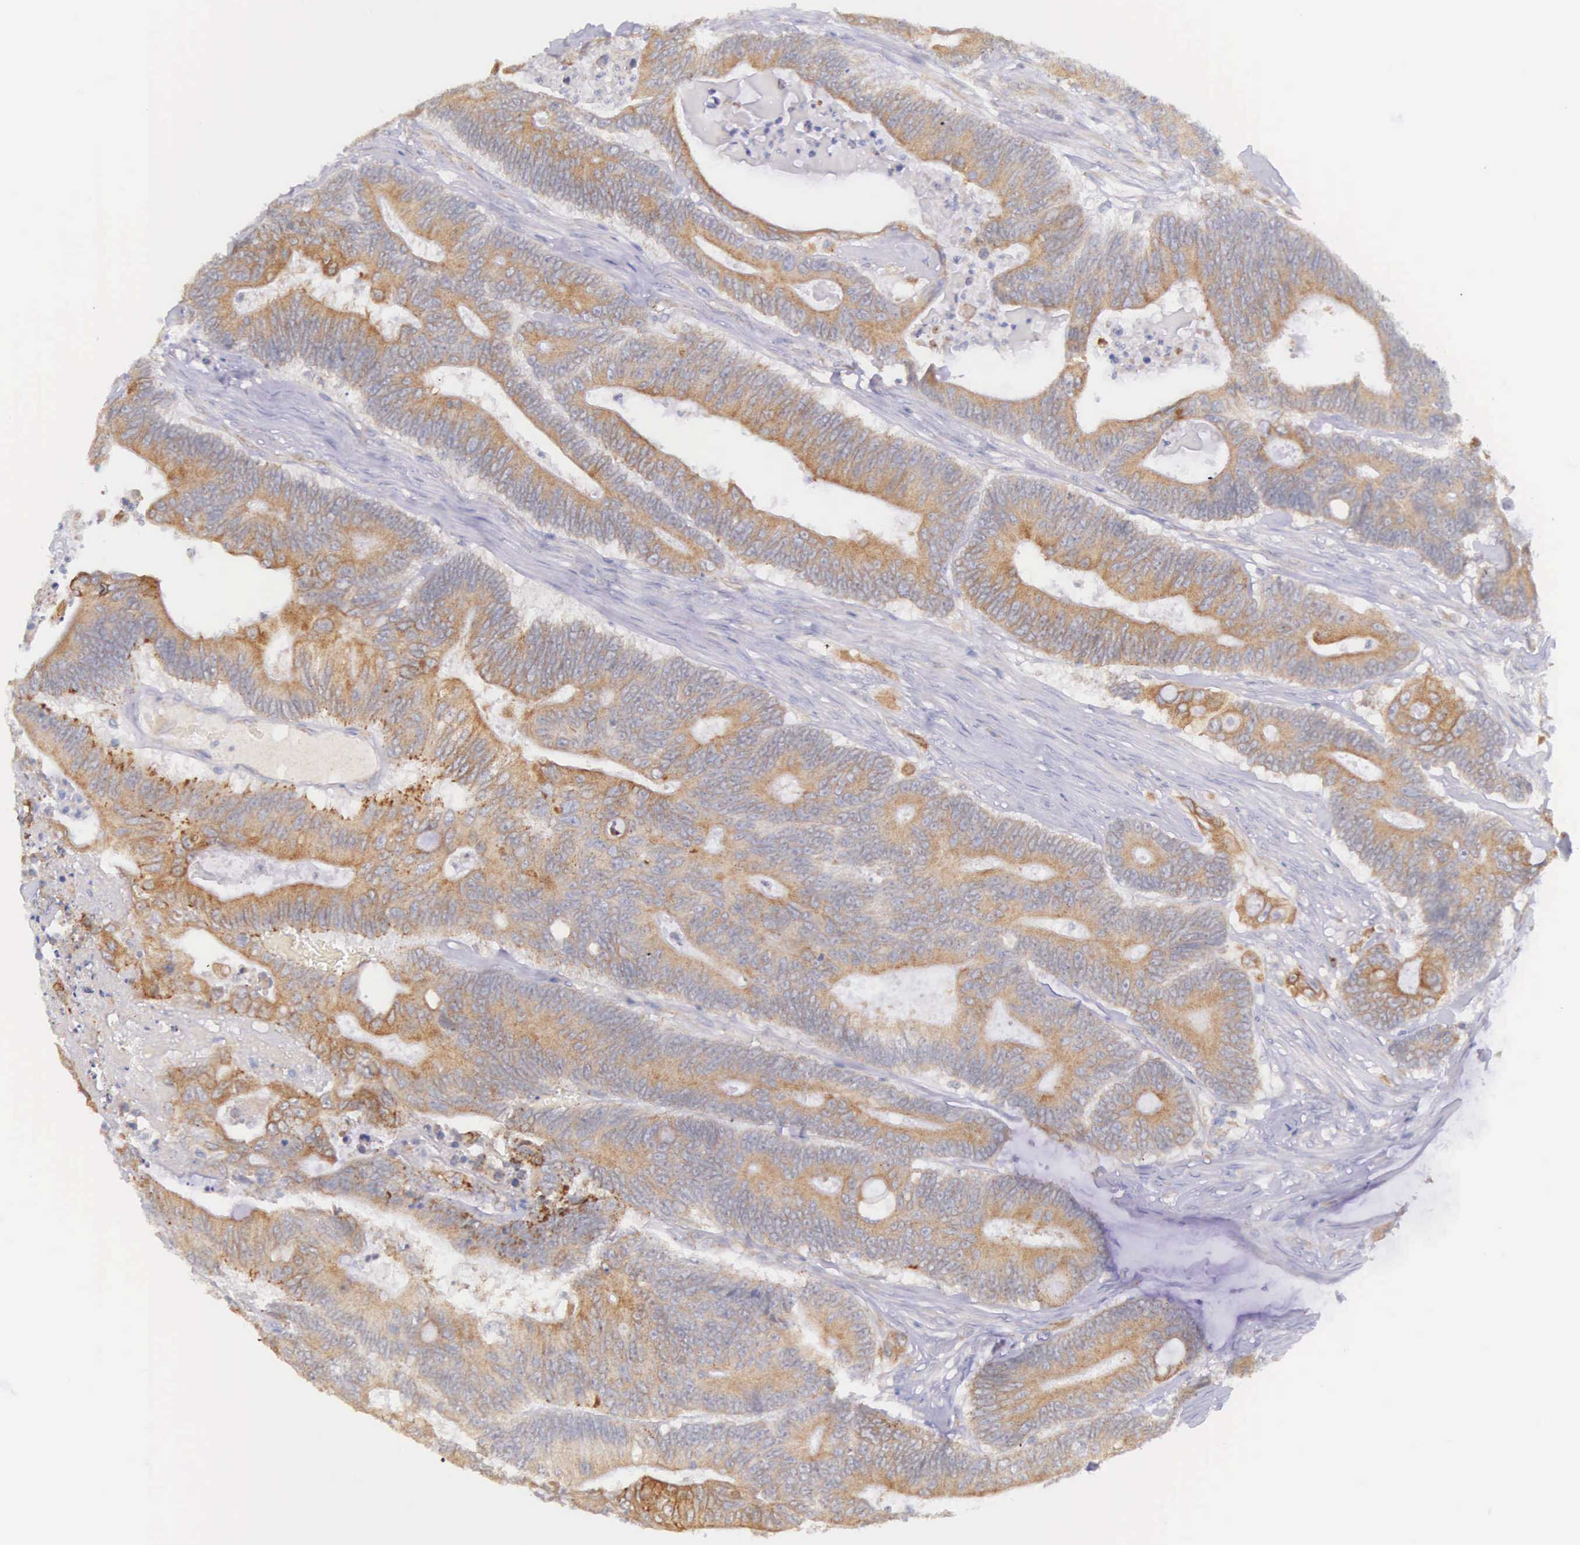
{"staining": {"intensity": "moderate", "quantity": ">75%", "location": "cytoplasmic/membranous"}, "tissue": "colorectal cancer", "cell_type": "Tumor cells", "image_type": "cancer", "snomed": [{"axis": "morphology", "description": "Adenocarcinoma, NOS"}, {"axis": "topography", "description": "Colon"}], "caption": "Protein staining reveals moderate cytoplasmic/membranous expression in approximately >75% of tumor cells in colorectal cancer (adenocarcinoma).", "gene": "NSDHL", "patient": {"sex": "male", "age": 65}}